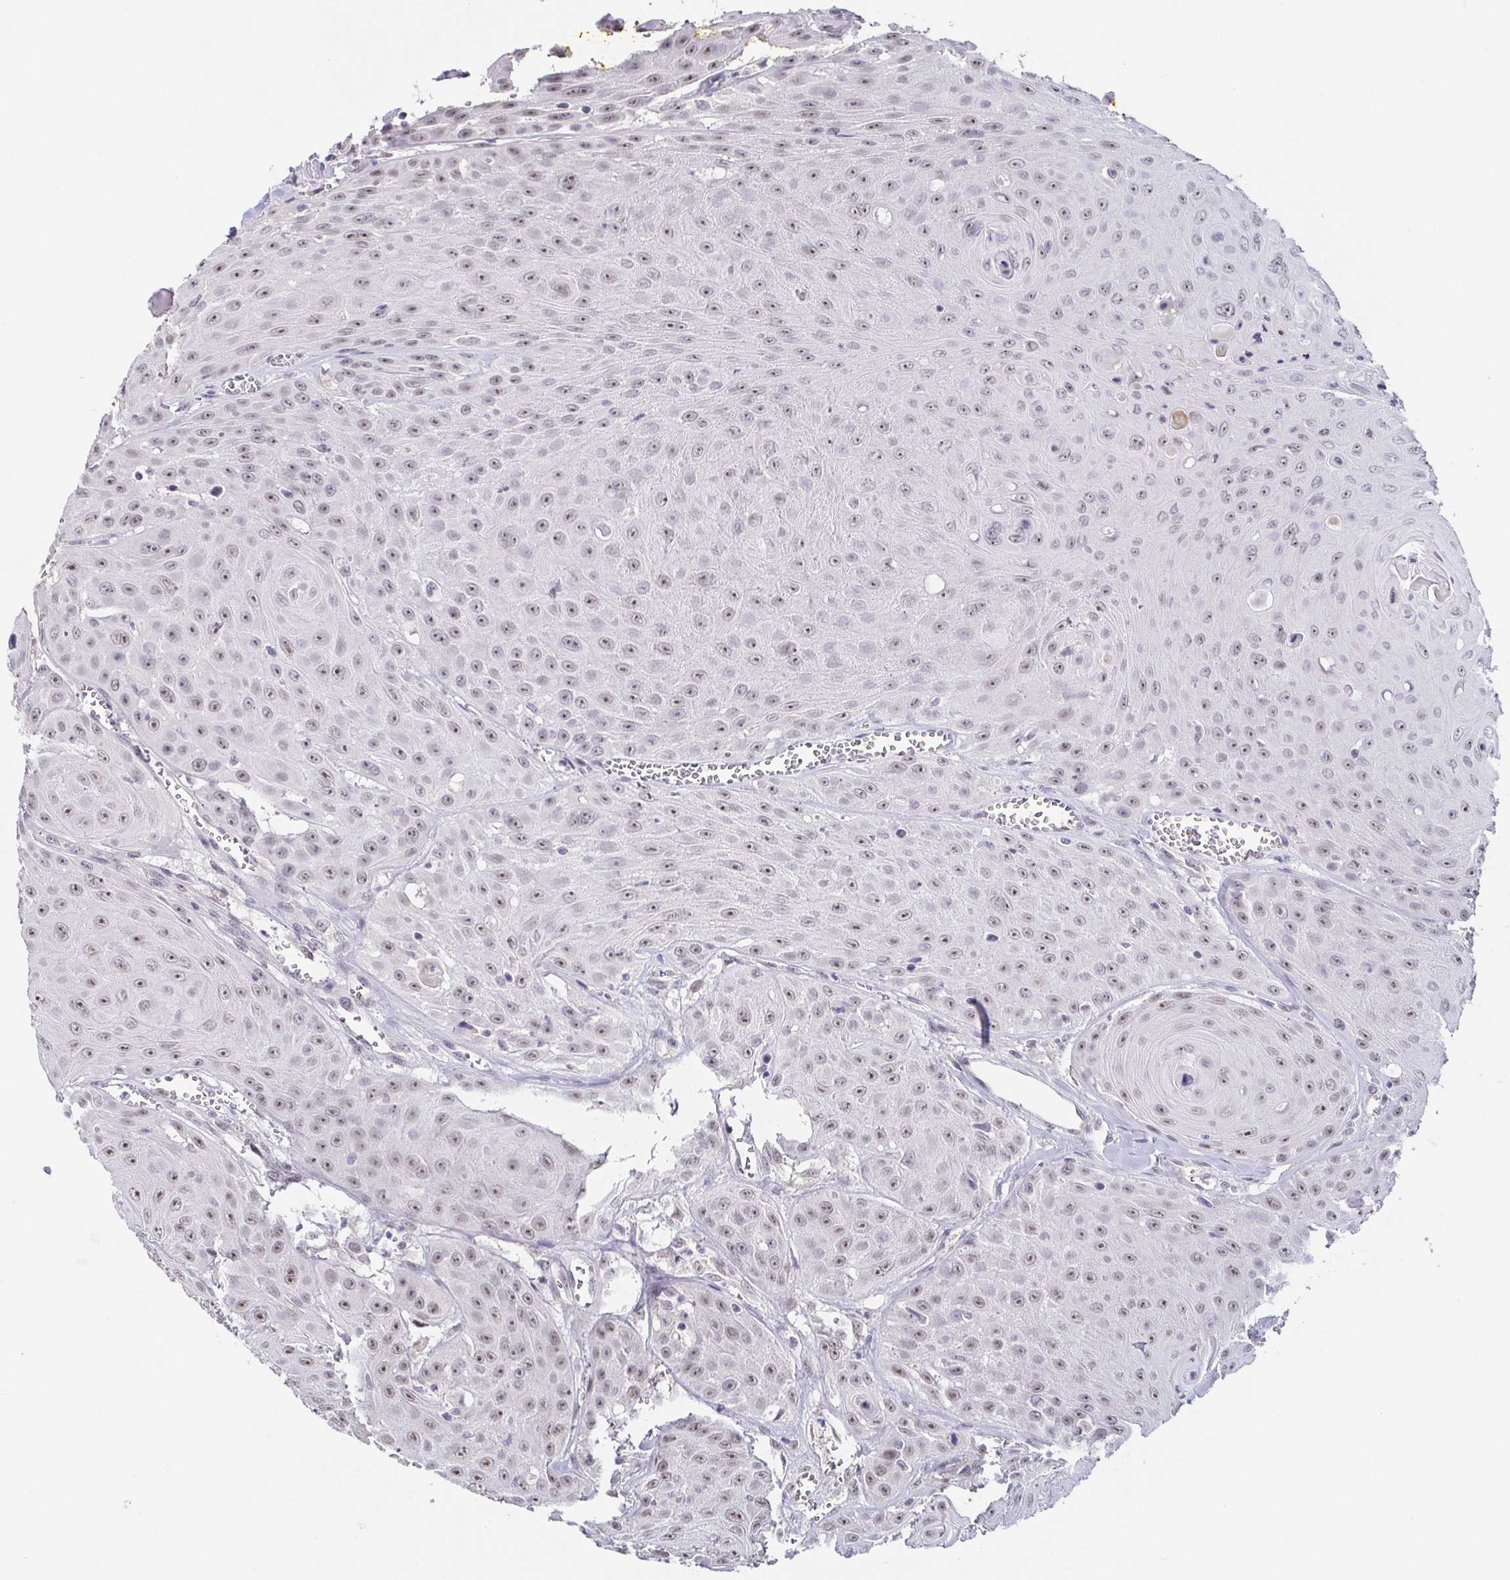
{"staining": {"intensity": "weak", "quantity": ">75%", "location": "nuclear"}, "tissue": "head and neck cancer", "cell_type": "Tumor cells", "image_type": "cancer", "snomed": [{"axis": "morphology", "description": "Squamous cell carcinoma, NOS"}, {"axis": "topography", "description": "Oral tissue"}, {"axis": "topography", "description": "Head-Neck"}], "caption": "Immunohistochemistry of human head and neck cancer demonstrates low levels of weak nuclear staining in approximately >75% of tumor cells. The protein is stained brown, and the nuclei are stained in blue (DAB IHC with brightfield microscopy, high magnification).", "gene": "NEFH", "patient": {"sex": "male", "age": 81}}